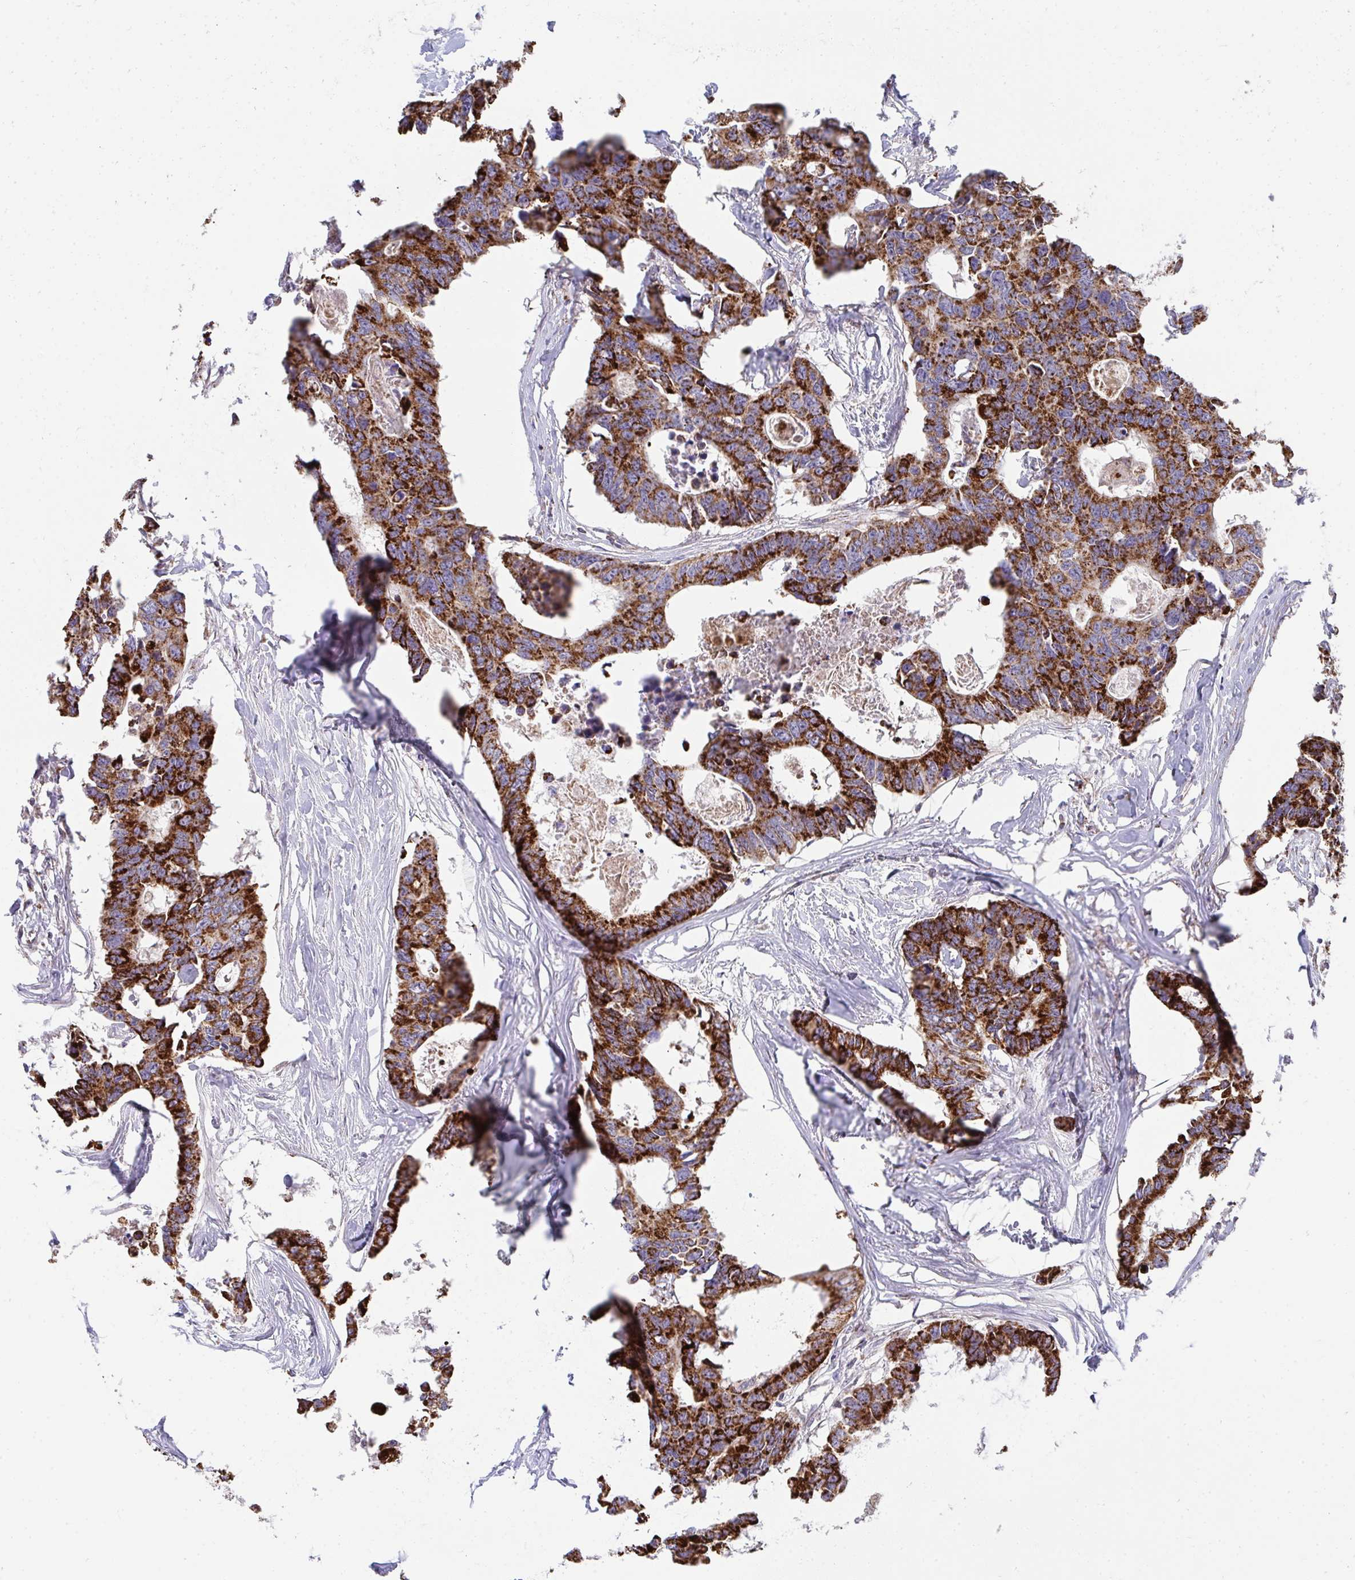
{"staining": {"intensity": "strong", "quantity": ">75%", "location": "cytoplasmic/membranous"}, "tissue": "colorectal cancer", "cell_type": "Tumor cells", "image_type": "cancer", "snomed": [{"axis": "morphology", "description": "Adenocarcinoma, NOS"}, {"axis": "topography", "description": "Rectum"}], "caption": "A brown stain shows strong cytoplasmic/membranous expression of a protein in human colorectal adenocarcinoma tumor cells.", "gene": "PRRG3", "patient": {"sex": "male", "age": 57}}